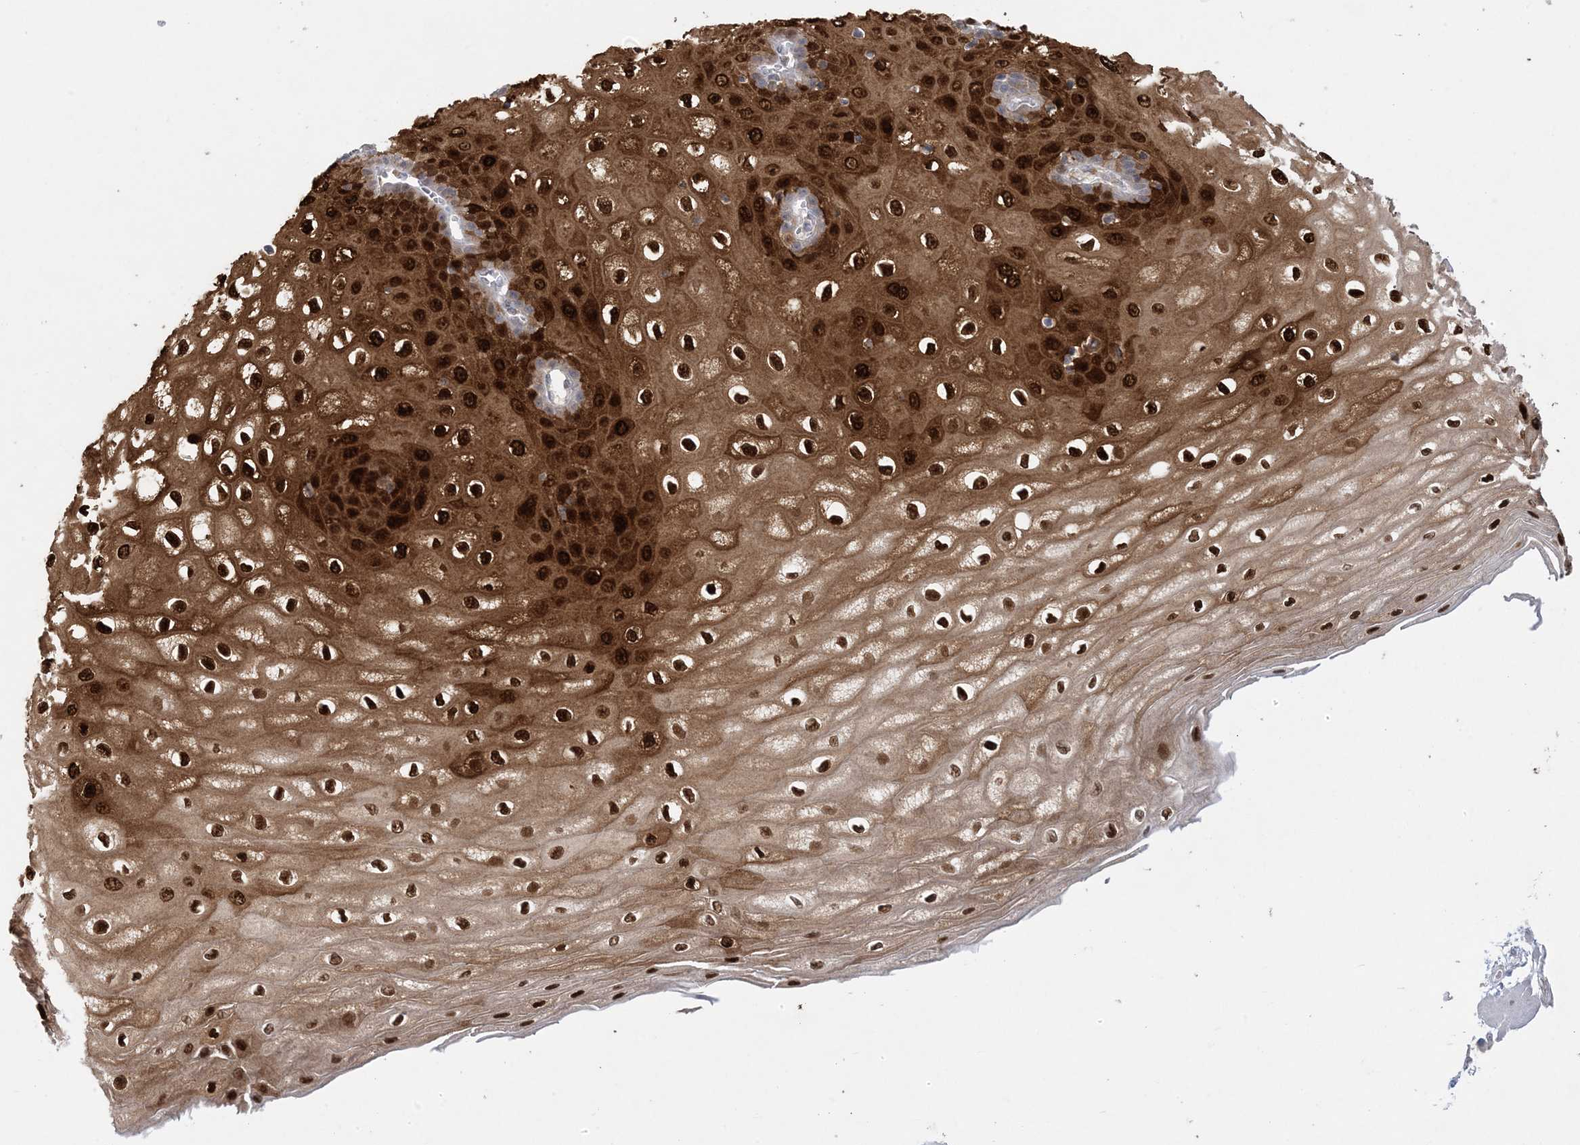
{"staining": {"intensity": "strong", "quantity": ">75%", "location": "cytoplasmic/membranous,nuclear"}, "tissue": "esophagus", "cell_type": "Squamous epithelial cells", "image_type": "normal", "snomed": [{"axis": "morphology", "description": "Normal tissue, NOS"}, {"axis": "topography", "description": "Esophagus"}], "caption": "Esophagus stained with immunohistochemistry (IHC) shows strong cytoplasmic/membranous,nuclear expression in approximately >75% of squamous epithelial cells. Immunohistochemistry (ihc) stains the protein of interest in brown and the nuclei are stained blue.", "gene": "HMGCS1", "patient": {"sex": "male", "age": 60}}